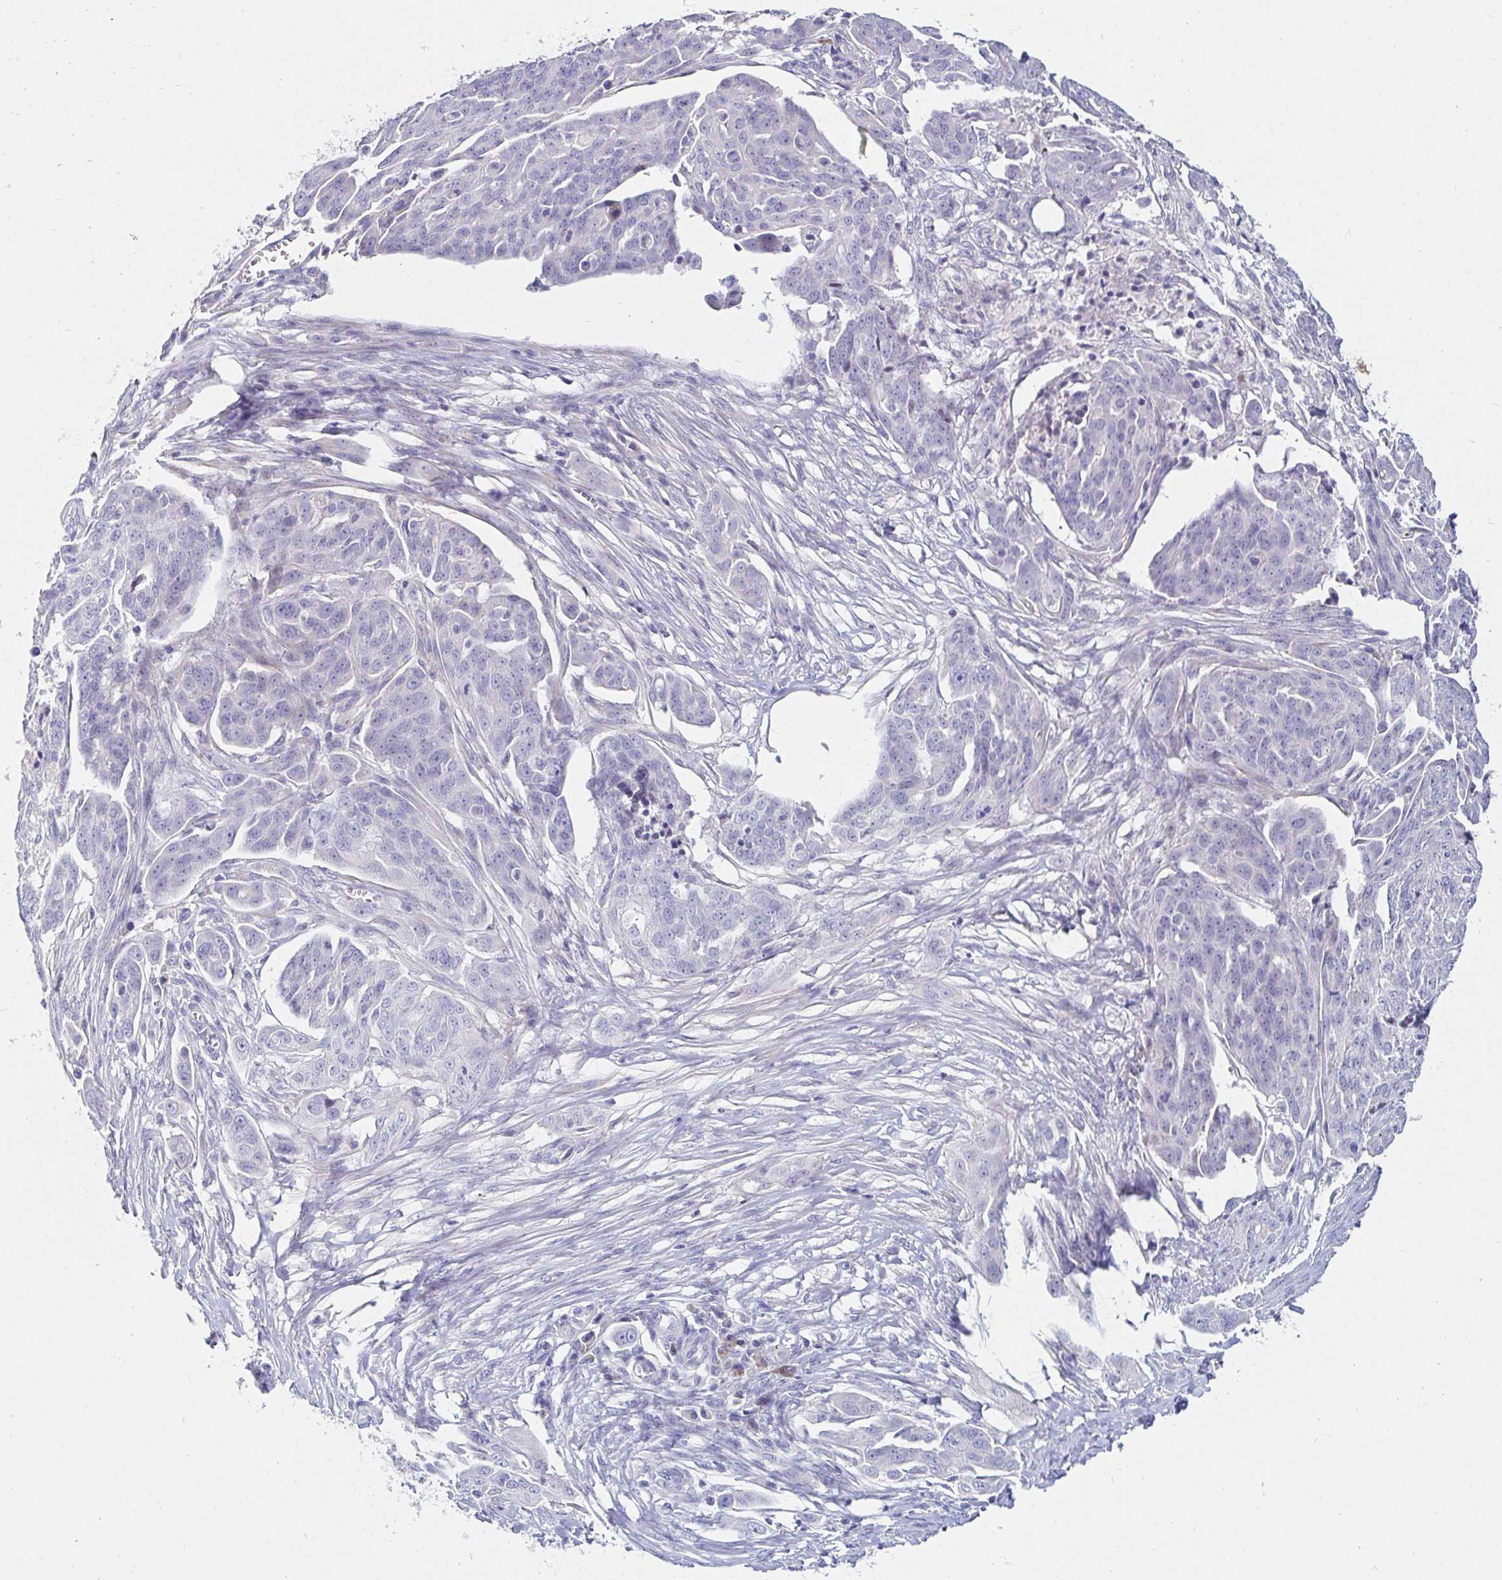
{"staining": {"intensity": "negative", "quantity": "none", "location": "none"}, "tissue": "ovarian cancer", "cell_type": "Tumor cells", "image_type": "cancer", "snomed": [{"axis": "morphology", "description": "Carcinoma, endometroid"}, {"axis": "topography", "description": "Ovary"}], "caption": "IHC histopathology image of ovarian endometroid carcinoma stained for a protein (brown), which exhibits no expression in tumor cells. (Brightfield microscopy of DAB immunohistochemistry at high magnification).", "gene": "C4orf17", "patient": {"sex": "female", "age": 70}}